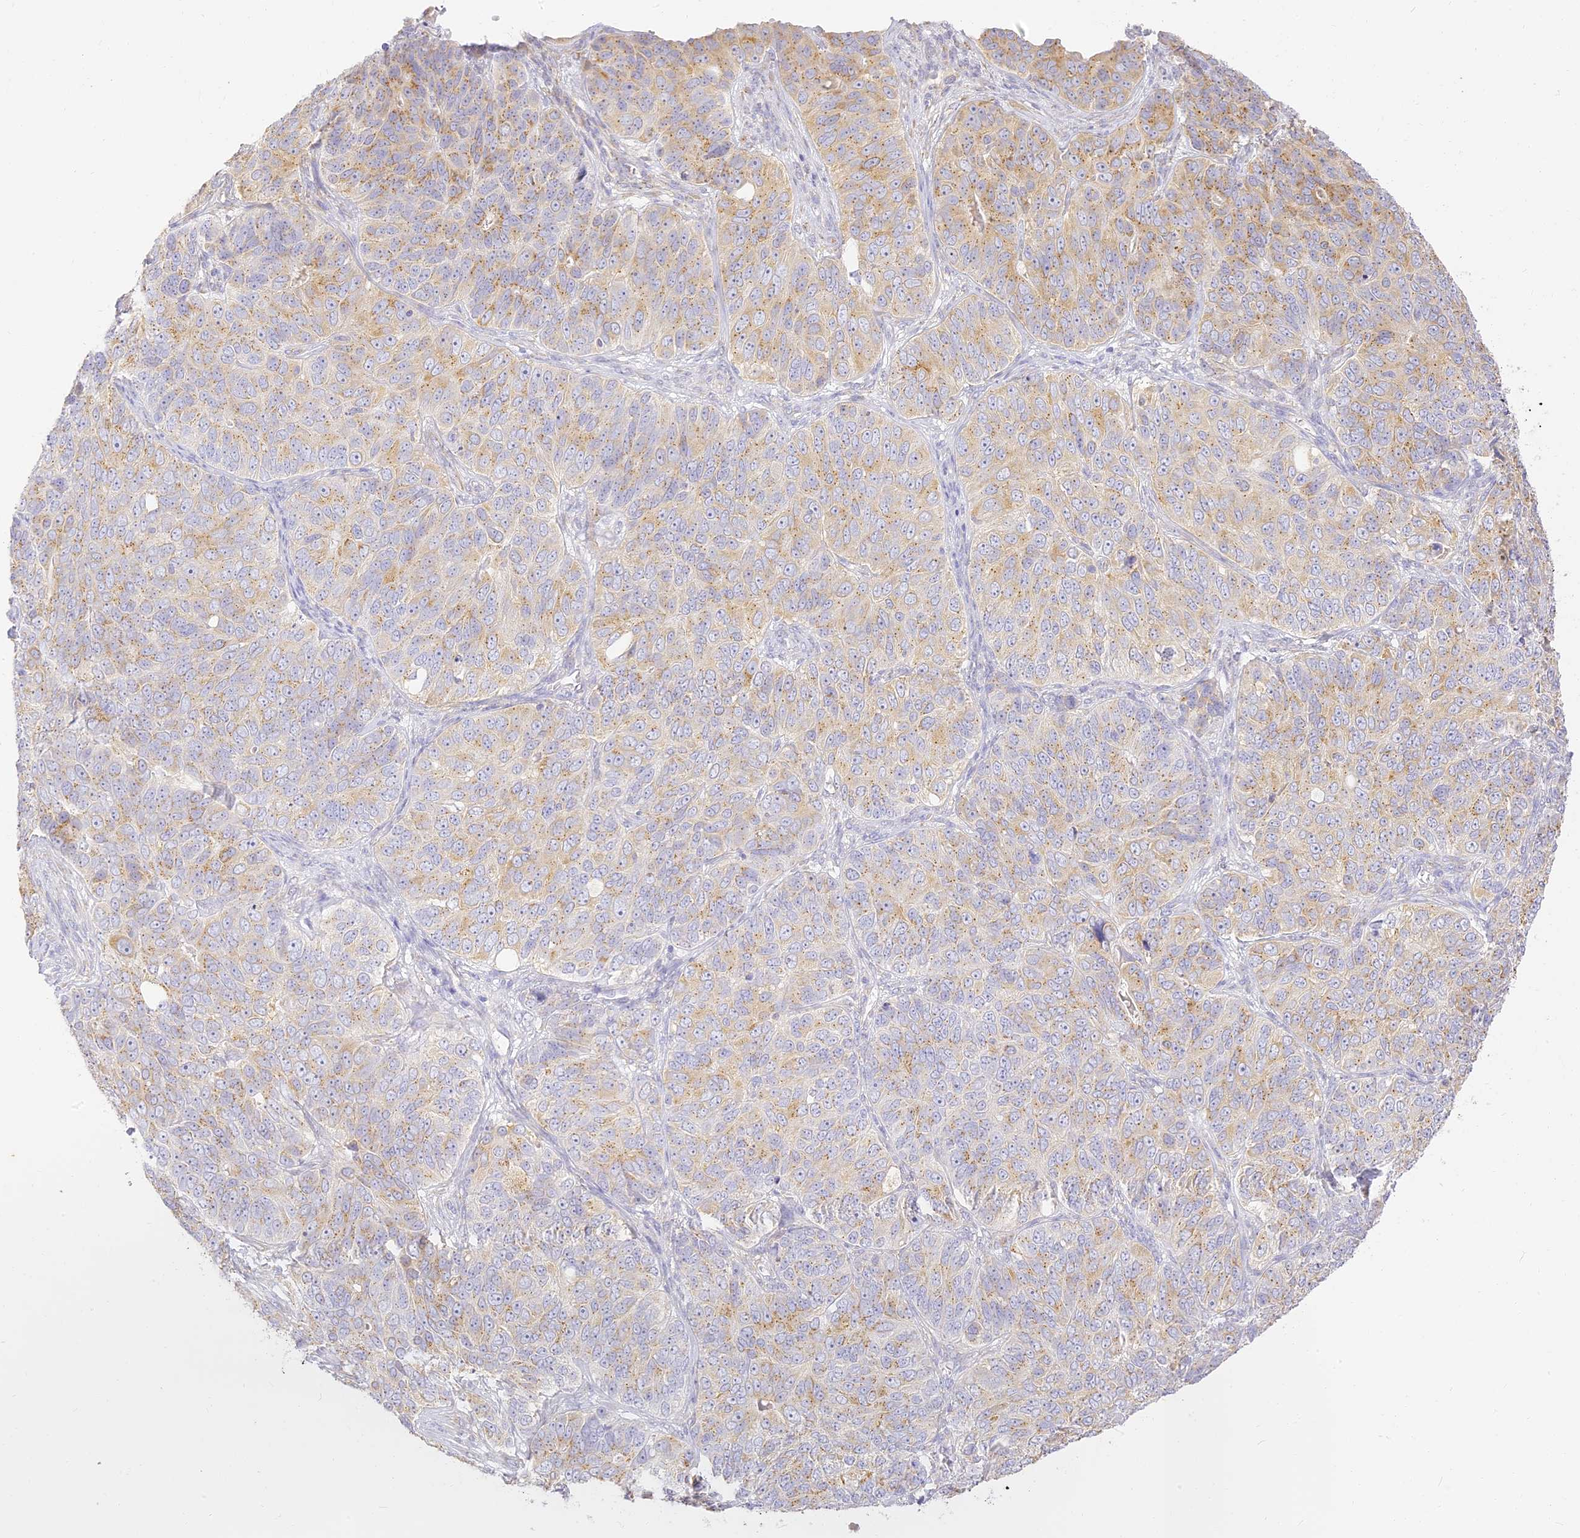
{"staining": {"intensity": "weak", "quantity": ">75%", "location": "cytoplasmic/membranous"}, "tissue": "ovarian cancer", "cell_type": "Tumor cells", "image_type": "cancer", "snomed": [{"axis": "morphology", "description": "Carcinoma, endometroid"}, {"axis": "topography", "description": "Ovary"}], "caption": "IHC histopathology image of human ovarian cancer stained for a protein (brown), which displays low levels of weak cytoplasmic/membranous positivity in about >75% of tumor cells.", "gene": "SEC13", "patient": {"sex": "female", "age": 51}}